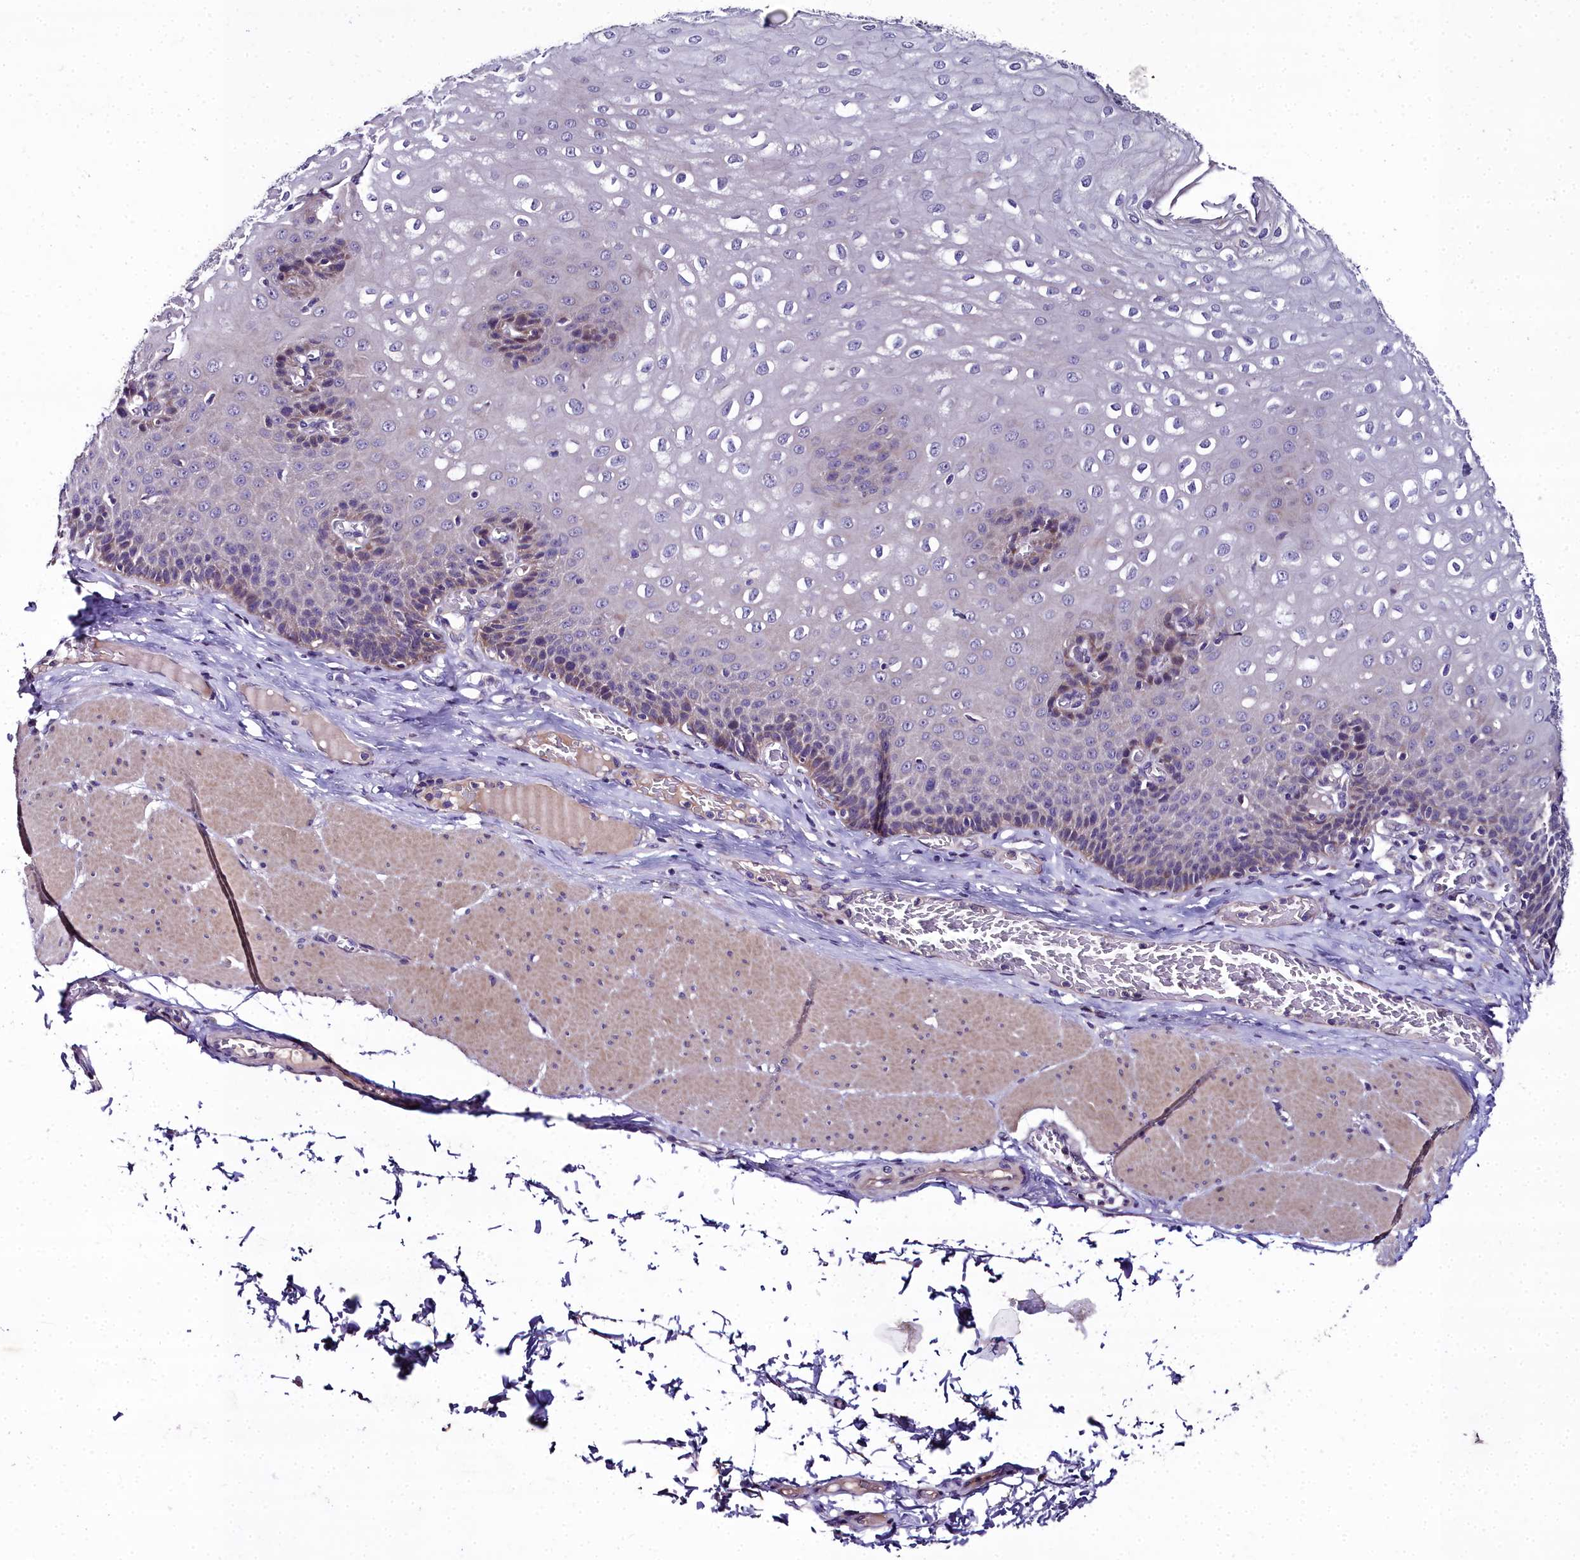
{"staining": {"intensity": "weak", "quantity": "25%-75%", "location": "cytoplasmic/membranous"}, "tissue": "esophagus", "cell_type": "Squamous epithelial cells", "image_type": "normal", "snomed": [{"axis": "morphology", "description": "Normal tissue, NOS"}, {"axis": "topography", "description": "Esophagus"}], "caption": "Immunohistochemical staining of normal human esophagus exhibits weak cytoplasmic/membranous protein staining in approximately 25%-75% of squamous epithelial cells.", "gene": "NT5M", "patient": {"sex": "male", "age": 60}}